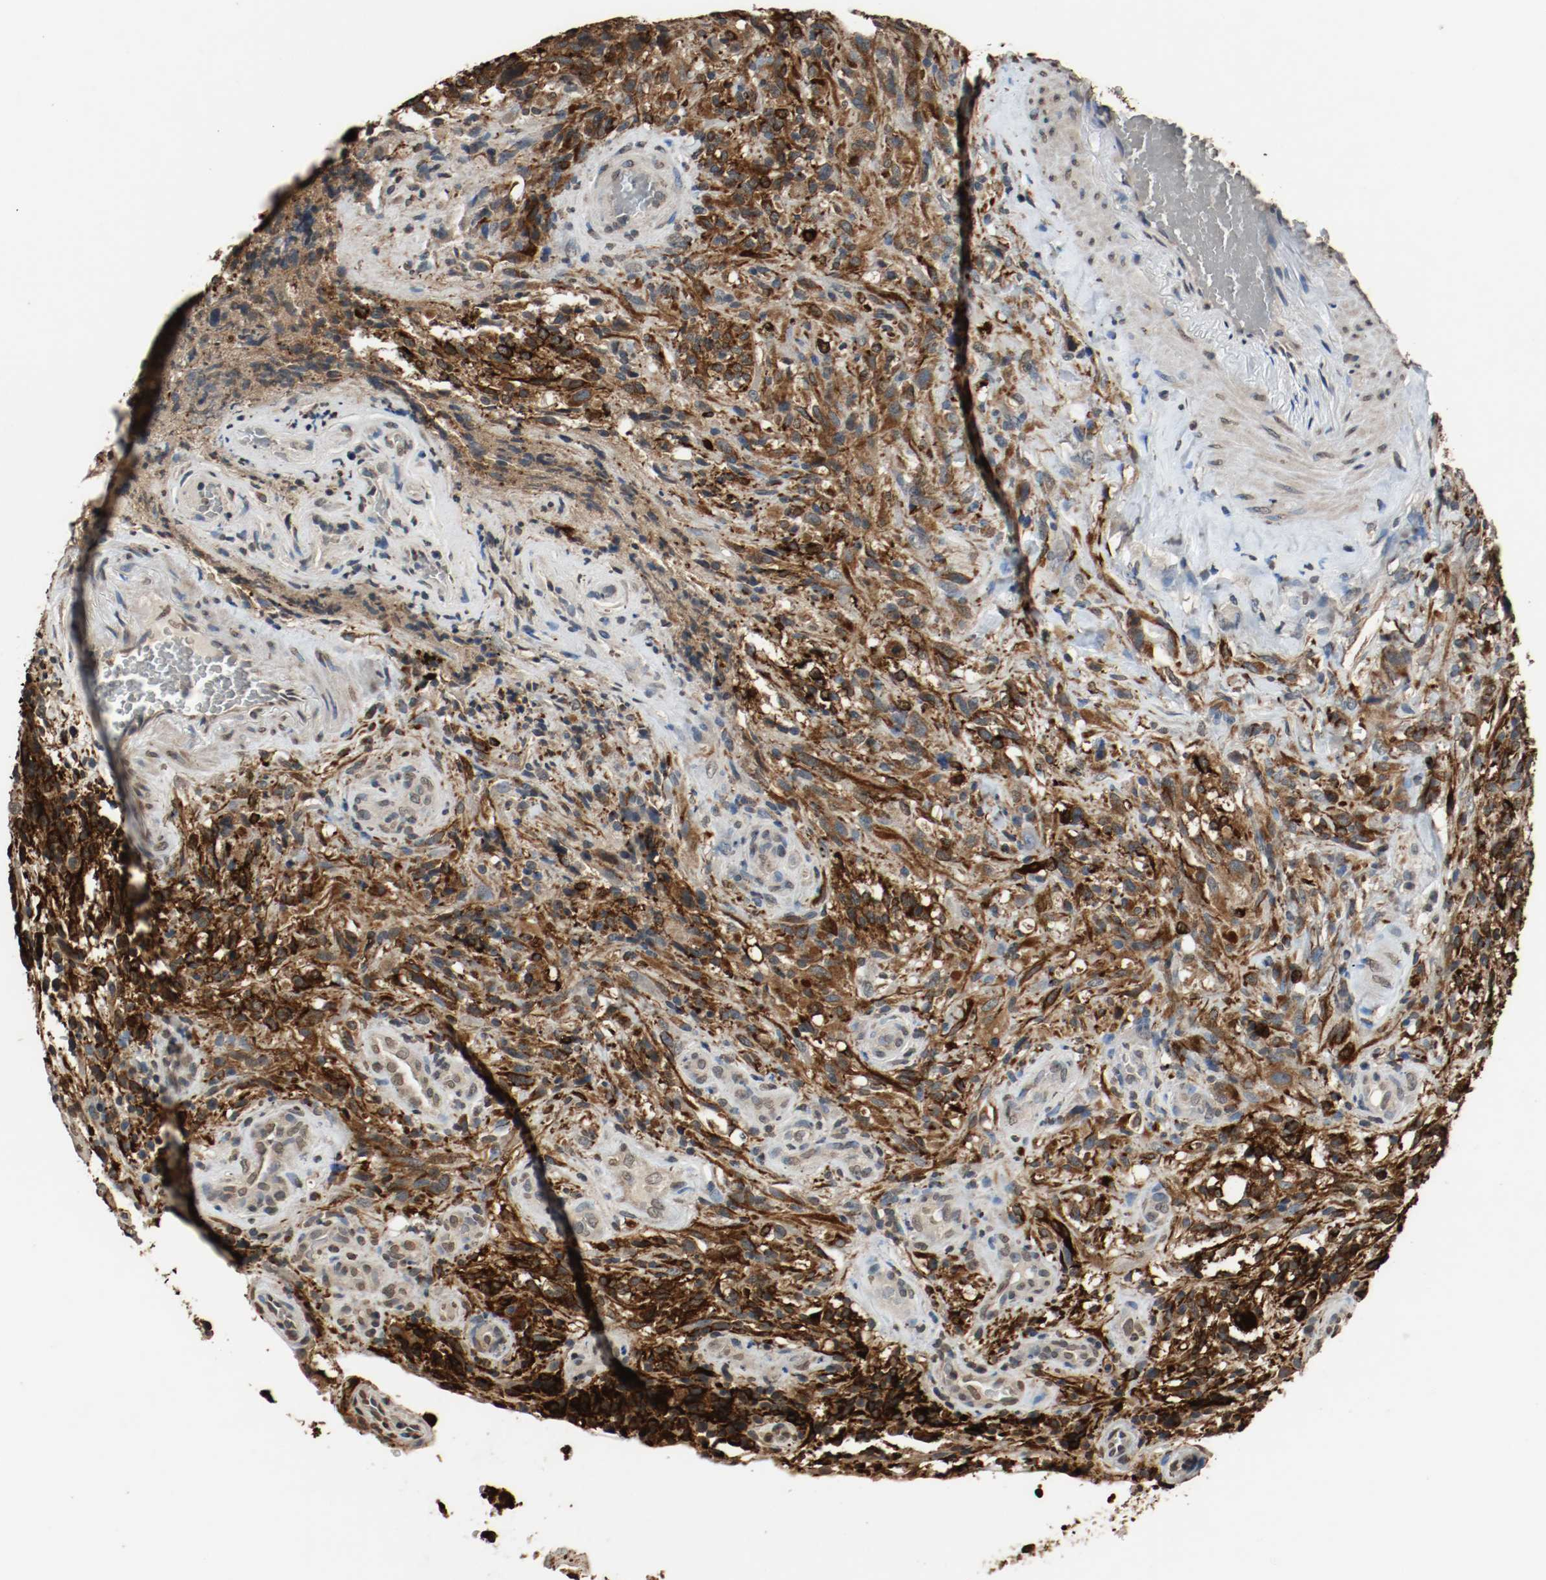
{"staining": {"intensity": "strong", "quantity": ">75%", "location": "cytoplasmic/membranous"}, "tissue": "glioma", "cell_type": "Tumor cells", "image_type": "cancer", "snomed": [{"axis": "morphology", "description": "Normal tissue, NOS"}, {"axis": "morphology", "description": "Glioma, malignant, High grade"}, {"axis": "topography", "description": "Cerebral cortex"}], "caption": "A high amount of strong cytoplasmic/membranous expression is present in about >75% of tumor cells in glioma tissue.", "gene": "RTN4", "patient": {"sex": "male", "age": 75}}